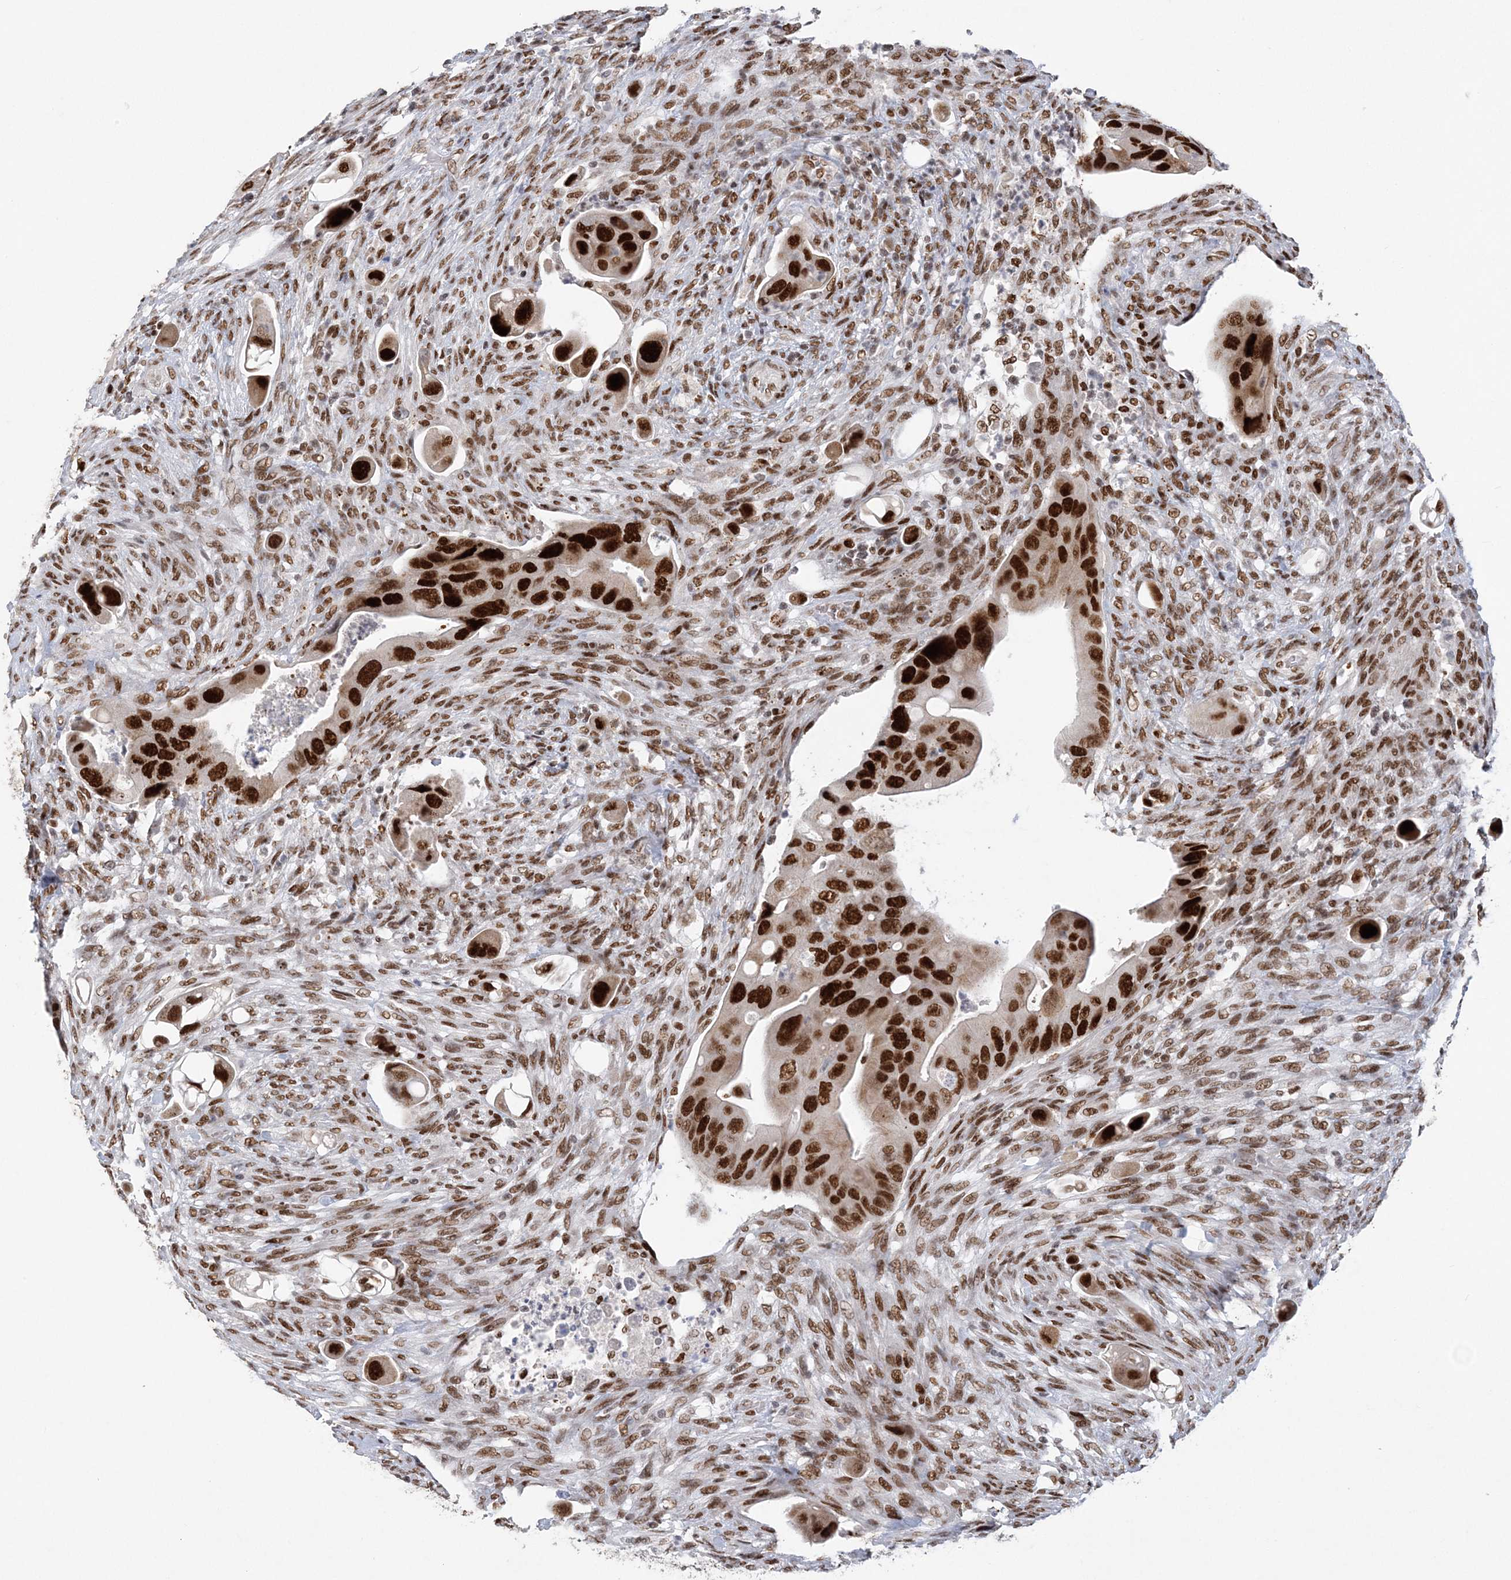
{"staining": {"intensity": "strong", "quantity": ">75%", "location": "nuclear"}, "tissue": "colorectal cancer", "cell_type": "Tumor cells", "image_type": "cancer", "snomed": [{"axis": "morphology", "description": "Adenocarcinoma, NOS"}, {"axis": "topography", "description": "Rectum"}], "caption": "Protein staining by IHC displays strong nuclear positivity in about >75% of tumor cells in colorectal cancer (adenocarcinoma).", "gene": "ZBTB7A", "patient": {"sex": "female", "age": 57}}